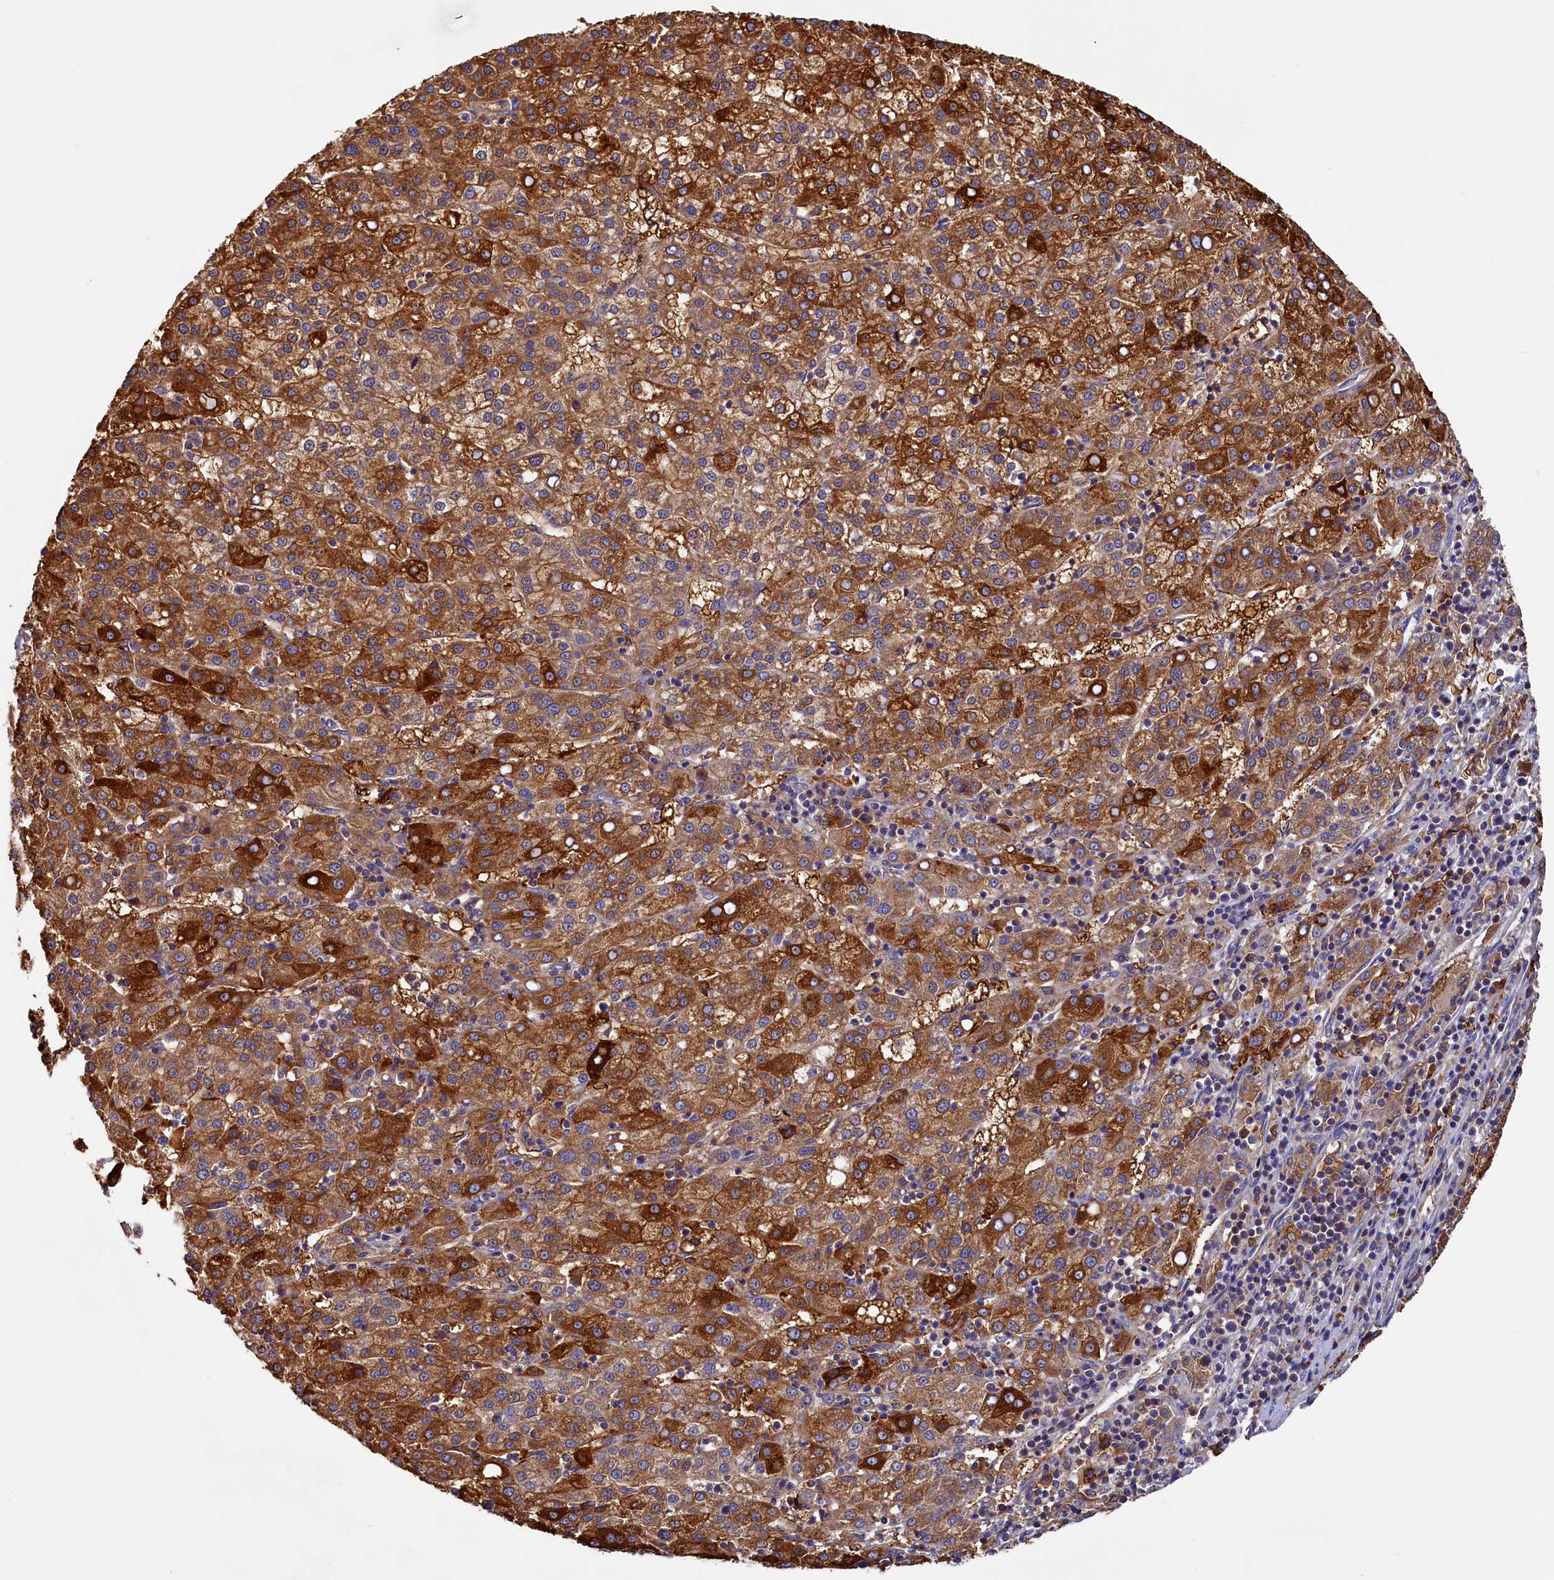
{"staining": {"intensity": "strong", "quantity": ">75%", "location": "cytoplasmic/membranous"}, "tissue": "liver cancer", "cell_type": "Tumor cells", "image_type": "cancer", "snomed": [{"axis": "morphology", "description": "Carcinoma, Hepatocellular, NOS"}, {"axis": "topography", "description": "Liver"}], "caption": "Strong cytoplasmic/membranous staining is identified in about >75% of tumor cells in liver cancer.", "gene": "SEC31B", "patient": {"sex": "female", "age": 58}}